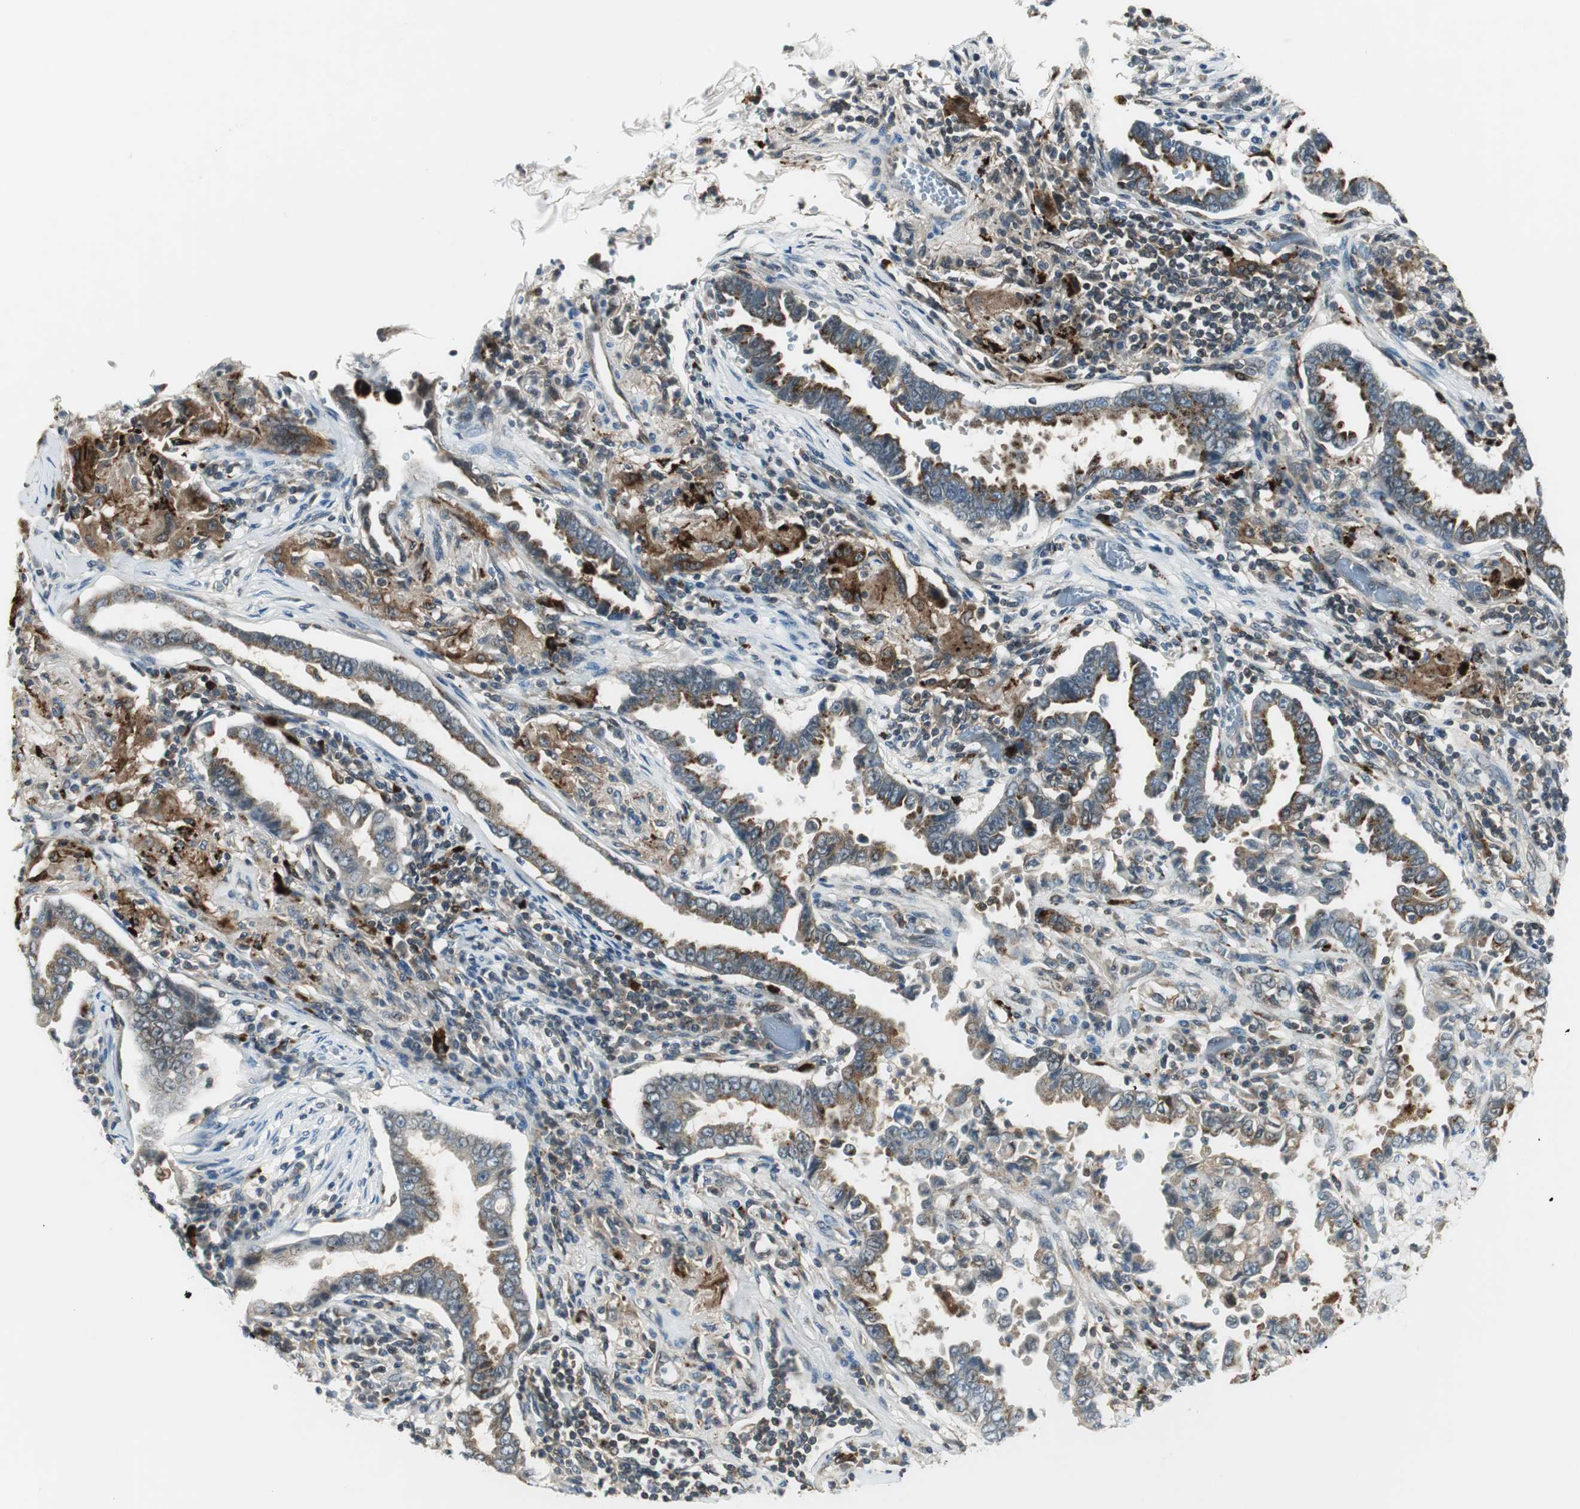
{"staining": {"intensity": "weak", "quantity": "25%-75%", "location": "cytoplasmic/membranous"}, "tissue": "lung cancer", "cell_type": "Tumor cells", "image_type": "cancer", "snomed": [{"axis": "morphology", "description": "Normal tissue, NOS"}, {"axis": "morphology", "description": "Inflammation, NOS"}, {"axis": "morphology", "description": "Adenocarcinoma, NOS"}, {"axis": "topography", "description": "Lung"}], "caption": "The histopathology image demonstrates immunohistochemical staining of lung adenocarcinoma. There is weak cytoplasmic/membranous staining is appreciated in about 25%-75% of tumor cells.", "gene": "NCK1", "patient": {"sex": "female", "age": 64}}